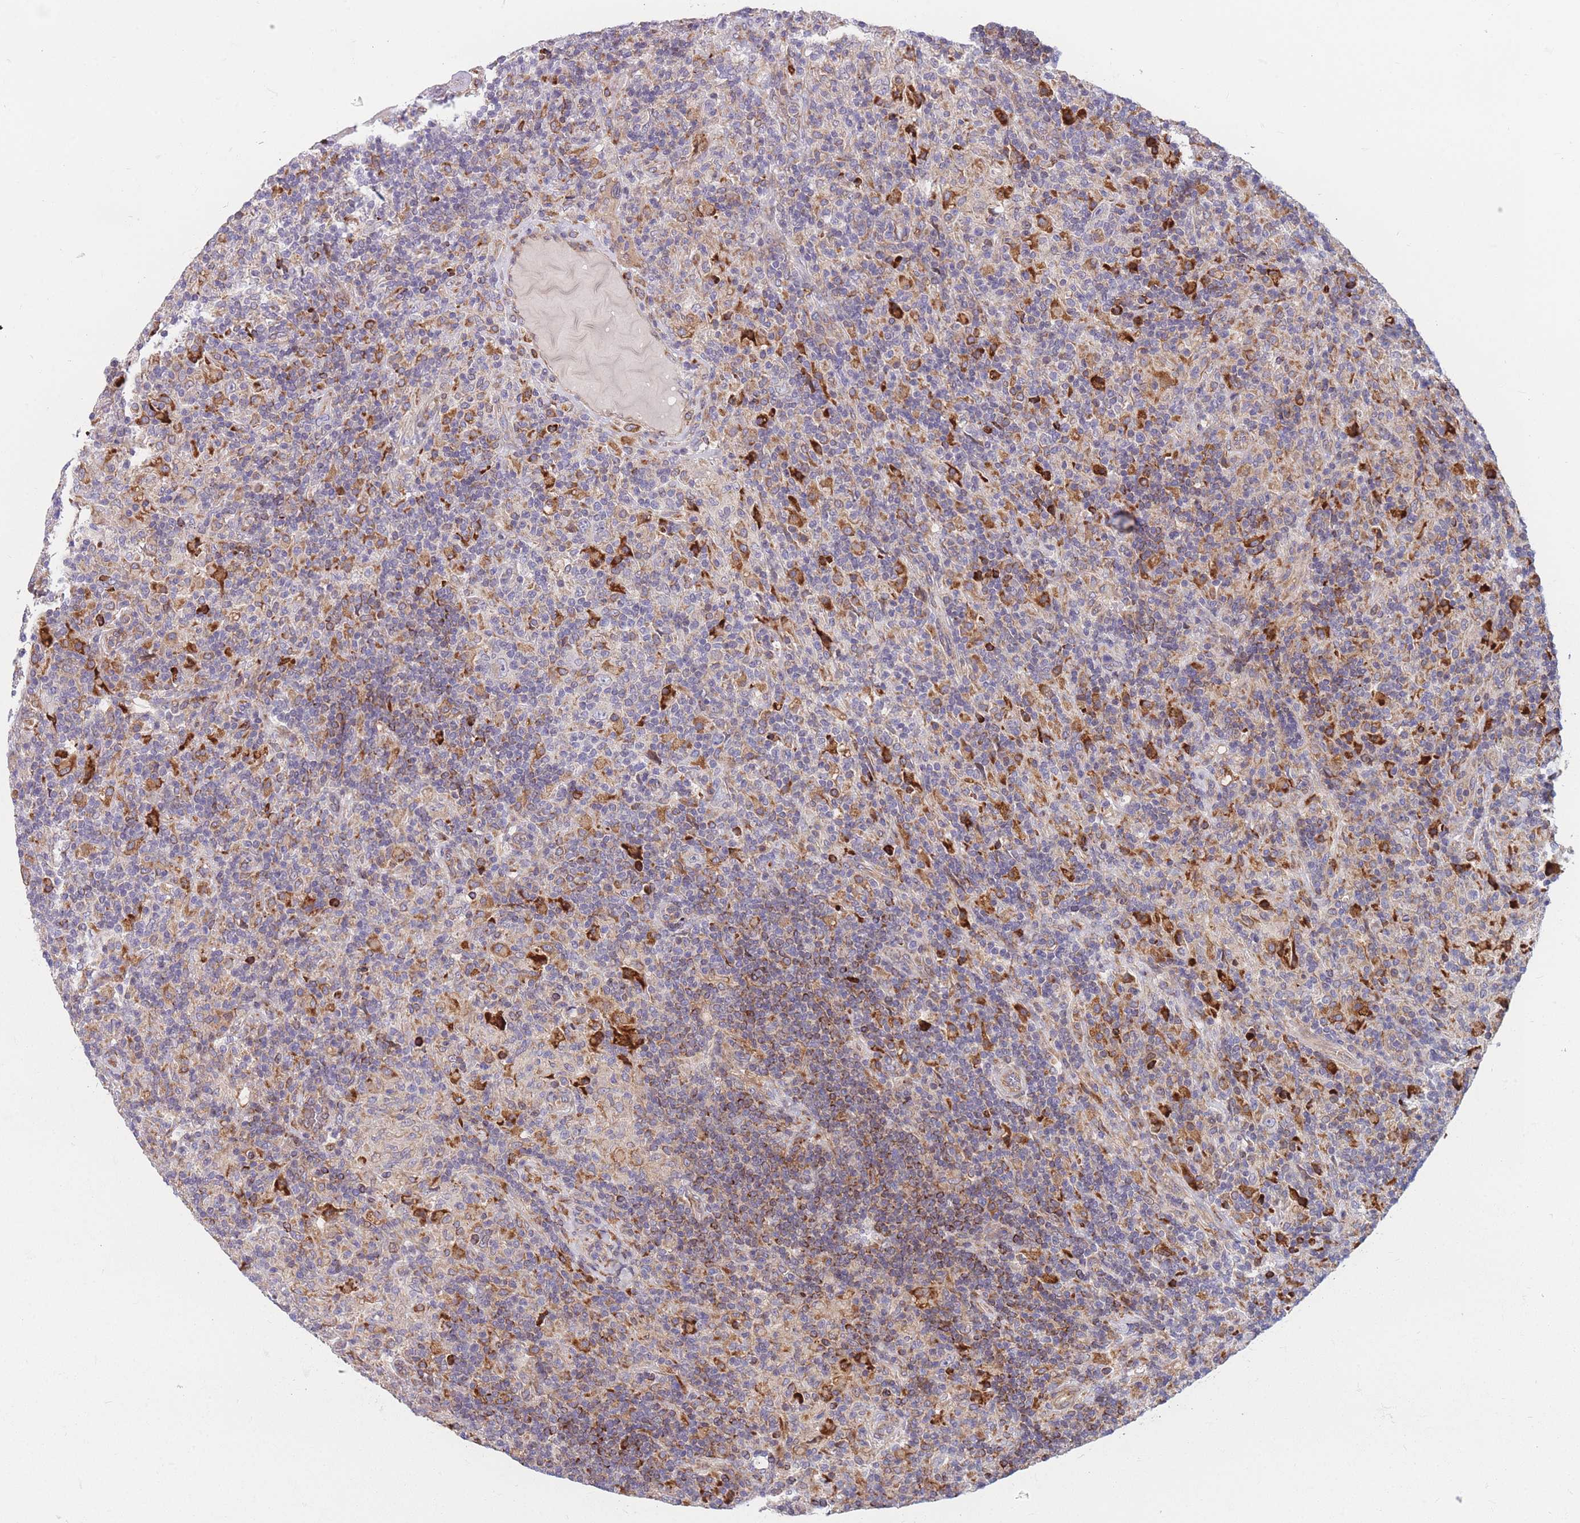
{"staining": {"intensity": "negative", "quantity": "none", "location": "none"}, "tissue": "lymphoma", "cell_type": "Tumor cells", "image_type": "cancer", "snomed": [{"axis": "morphology", "description": "Hodgkin's disease, NOS"}, {"axis": "topography", "description": "Lymph node"}], "caption": "Tumor cells show no significant protein positivity in lymphoma.", "gene": "TMEM131L", "patient": {"sex": "male", "age": 70}}